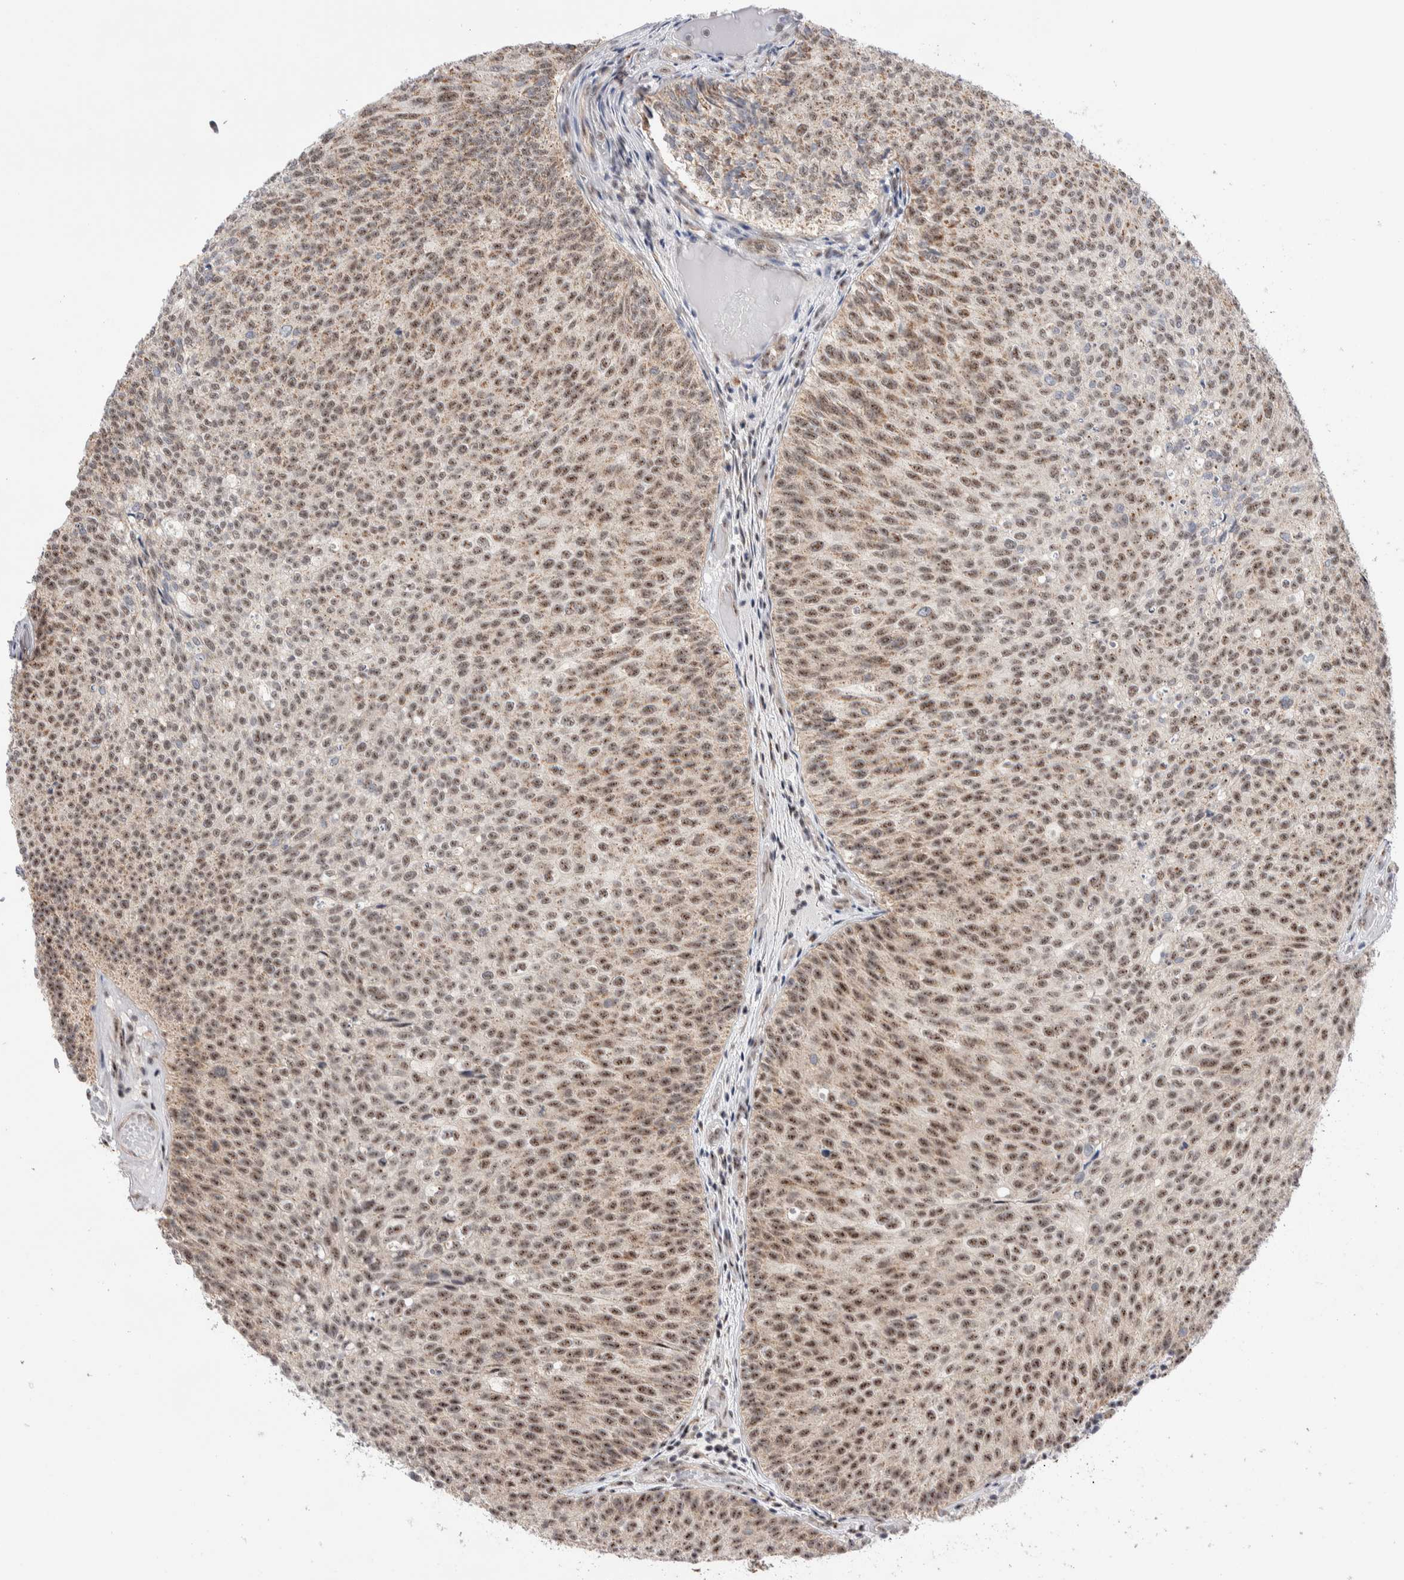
{"staining": {"intensity": "moderate", "quantity": ">75%", "location": "nuclear"}, "tissue": "urothelial cancer", "cell_type": "Tumor cells", "image_type": "cancer", "snomed": [{"axis": "morphology", "description": "Urothelial carcinoma, Low grade"}, {"axis": "topography", "description": "Urinary bladder"}], "caption": "DAB (3,3'-diaminobenzidine) immunohistochemical staining of human urothelial cancer exhibits moderate nuclear protein expression in about >75% of tumor cells.", "gene": "ZNF695", "patient": {"sex": "male", "age": 86}}